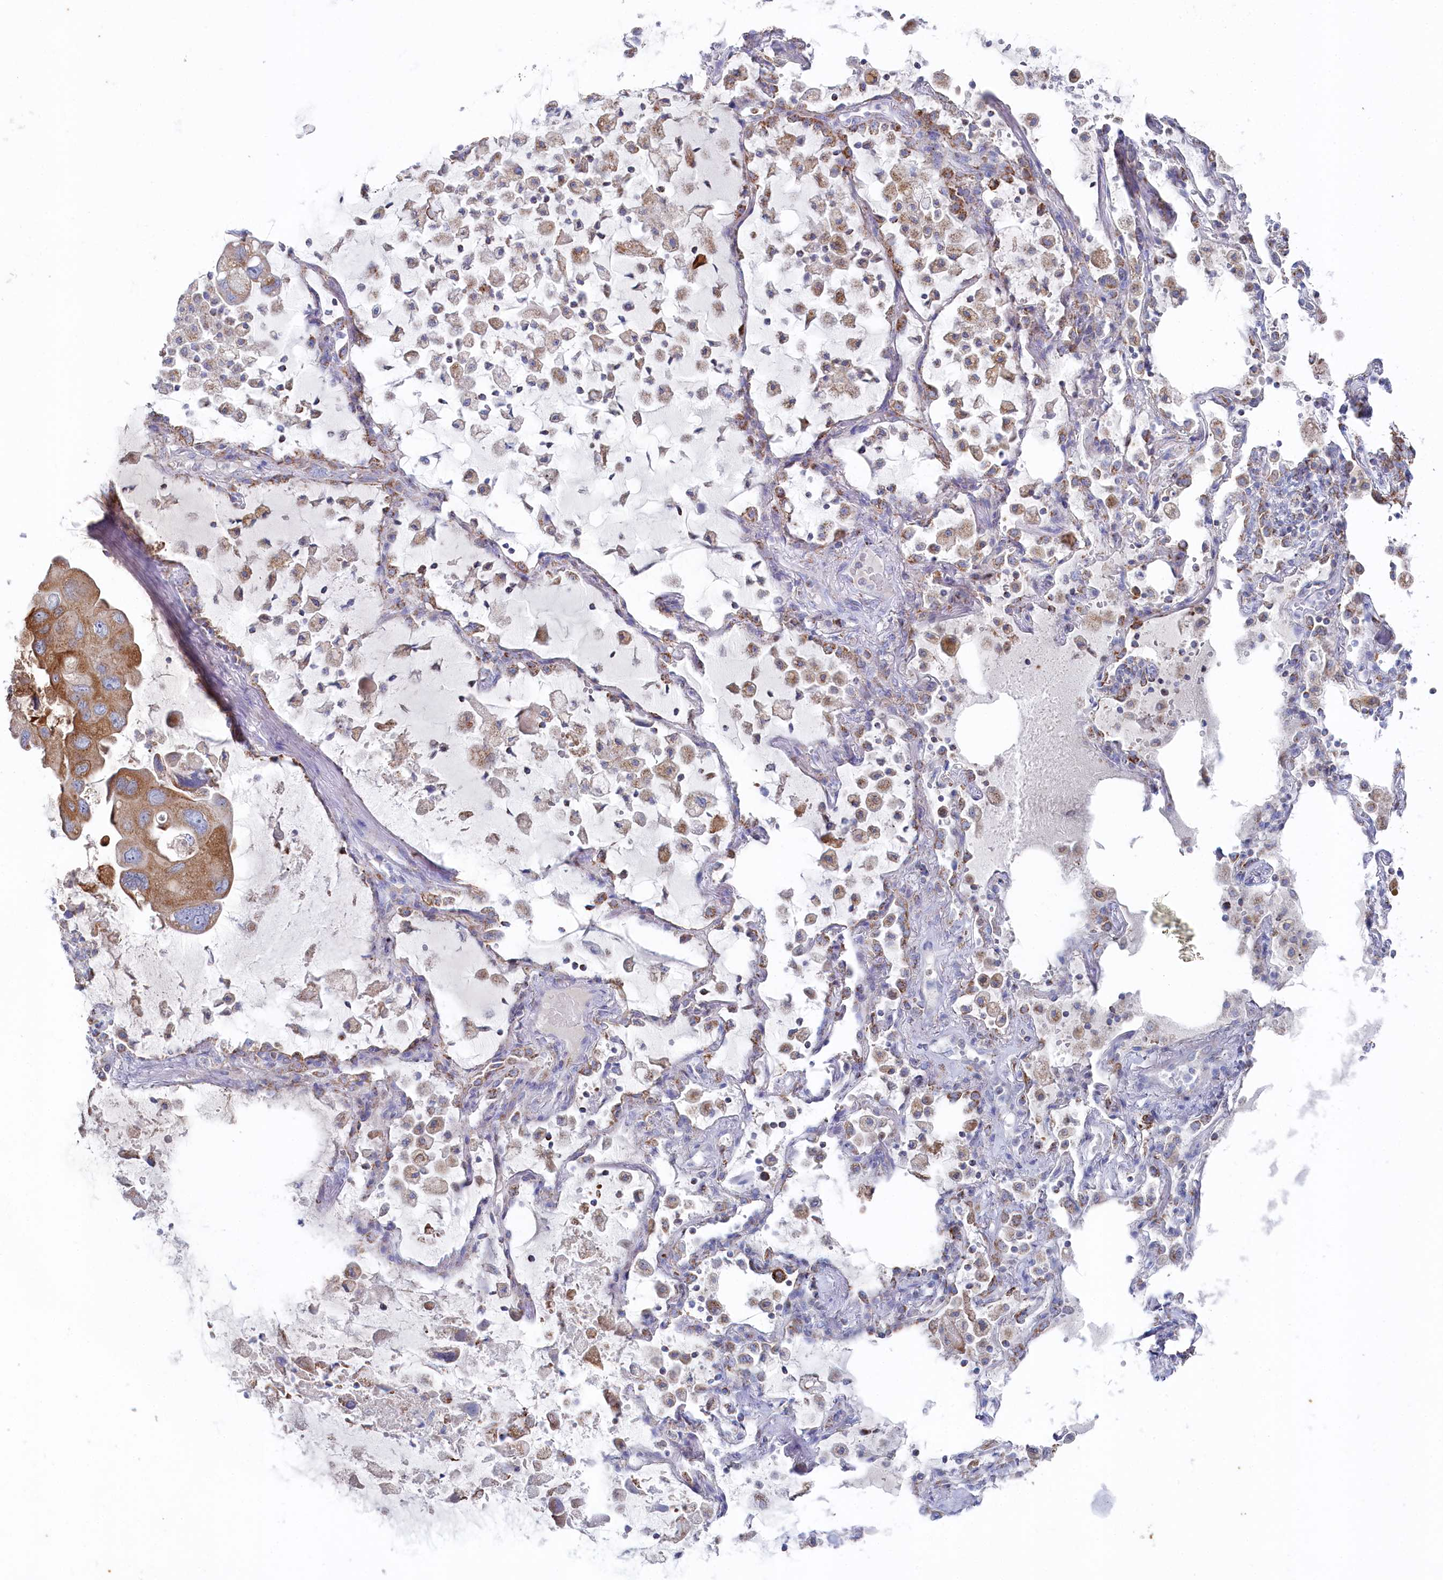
{"staining": {"intensity": "strong", "quantity": "<25%", "location": "cytoplasmic/membranous"}, "tissue": "lung cancer", "cell_type": "Tumor cells", "image_type": "cancer", "snomed": [{"axis": "morphology", "description": "Squamous cell carcinoma, NOS"}, {"axis": "topography", "description": "Lung"}], "caption": "Strong cytoplasmic/membranous positivity for a protein is appreciated in approximately <25% of tumor cells of lung cancer using immunohistochemistry (IHC).", "gene": "GLS2", "patient": {"sex": "female", "age": 73}}